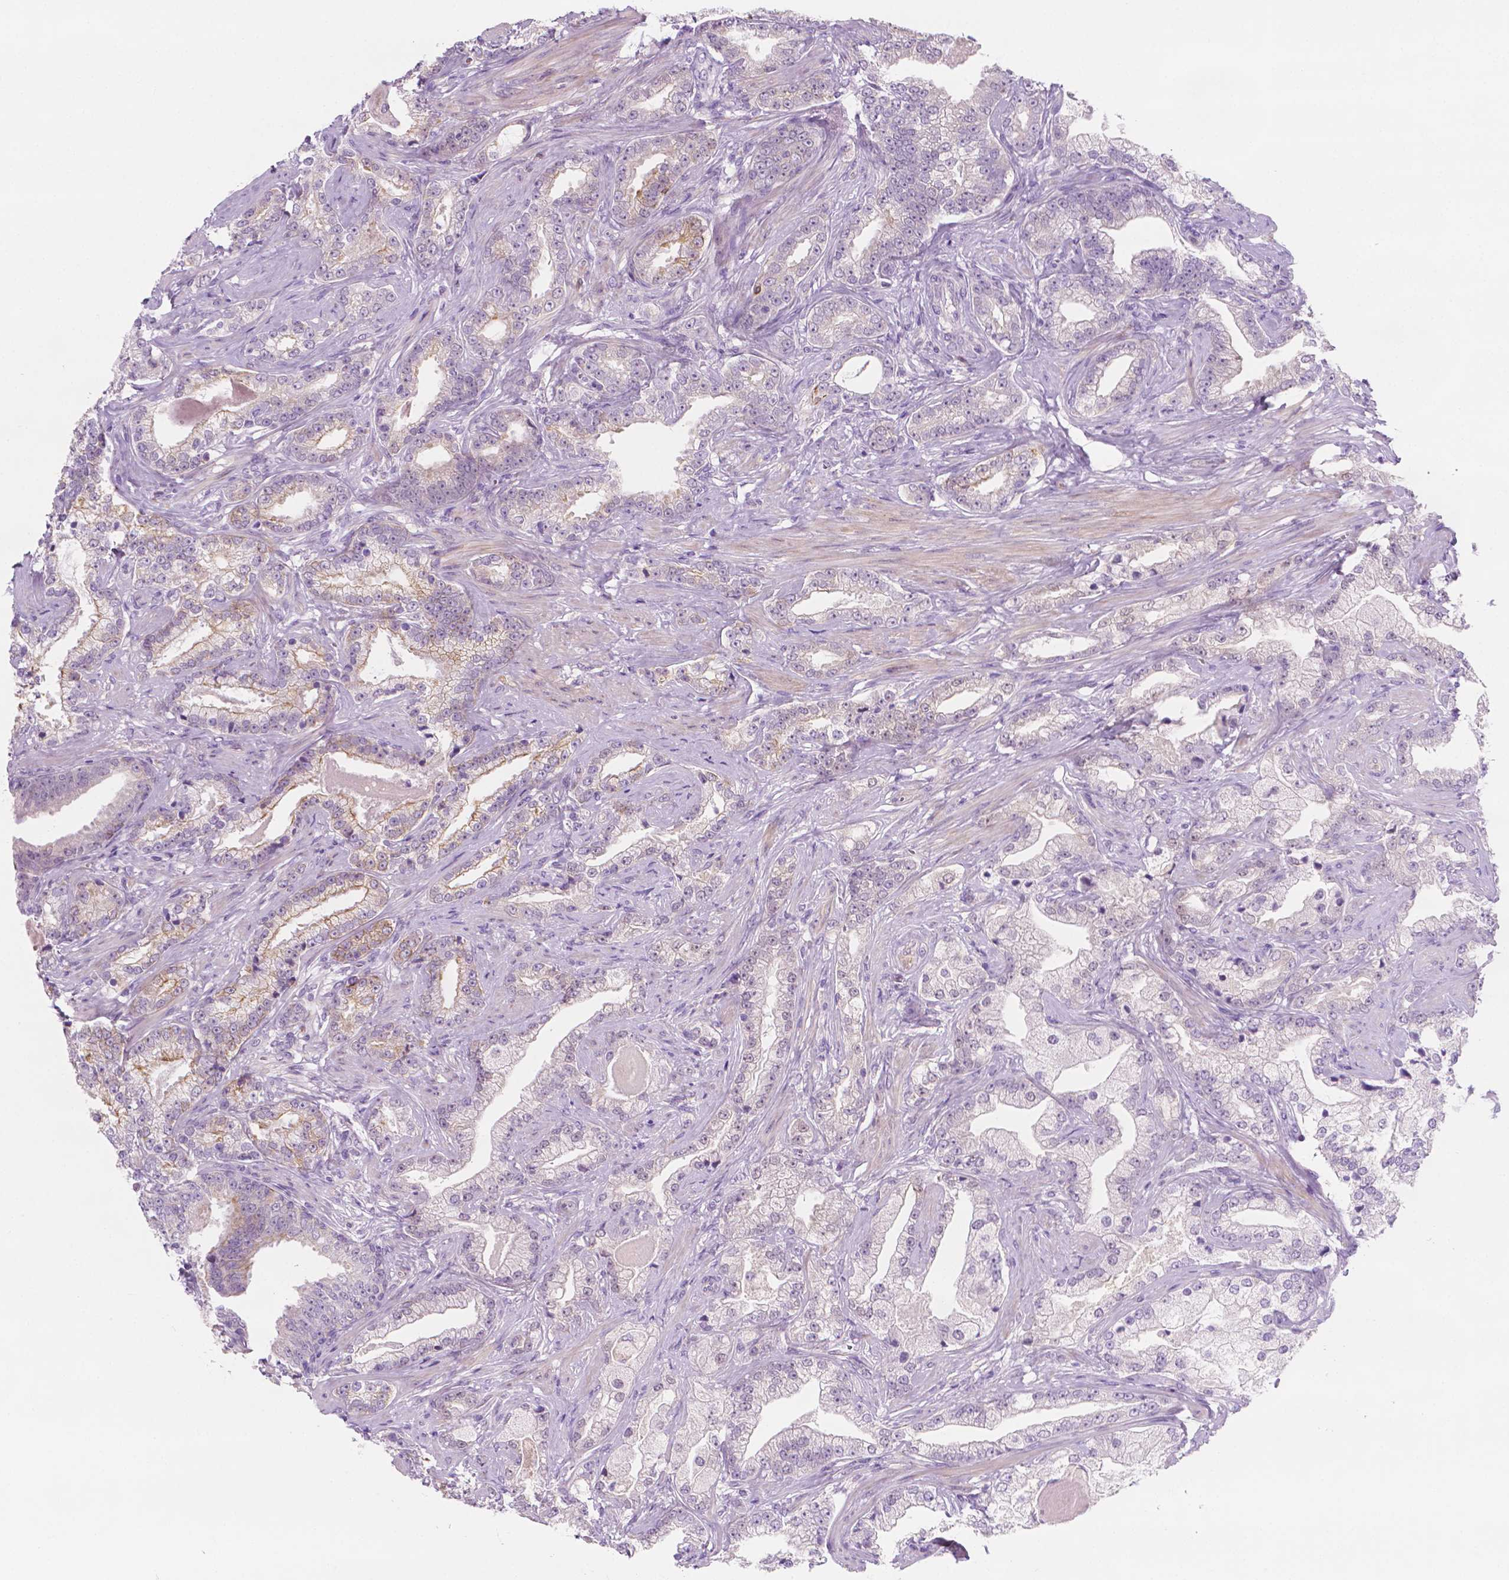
{"staining": {"intensity": "negative", "quantity": "none", "location": "none"}, "tissue": "prostate cancer", "cell_type": "Tumor cells", "image_type": "cancer", "snomed": [{"axis": "morphology", "description": "Adenocarcinoma, Low grade"}, {"axis": "topography", "description": "Prostate"}], "caption": "The photomicrograph displays no significant positivity in tumor cells of prostate cancer (adenocarcinoma (low-grade)).", "gene": "EPPK1", "patient": {"sex": "male", "age": 61}}